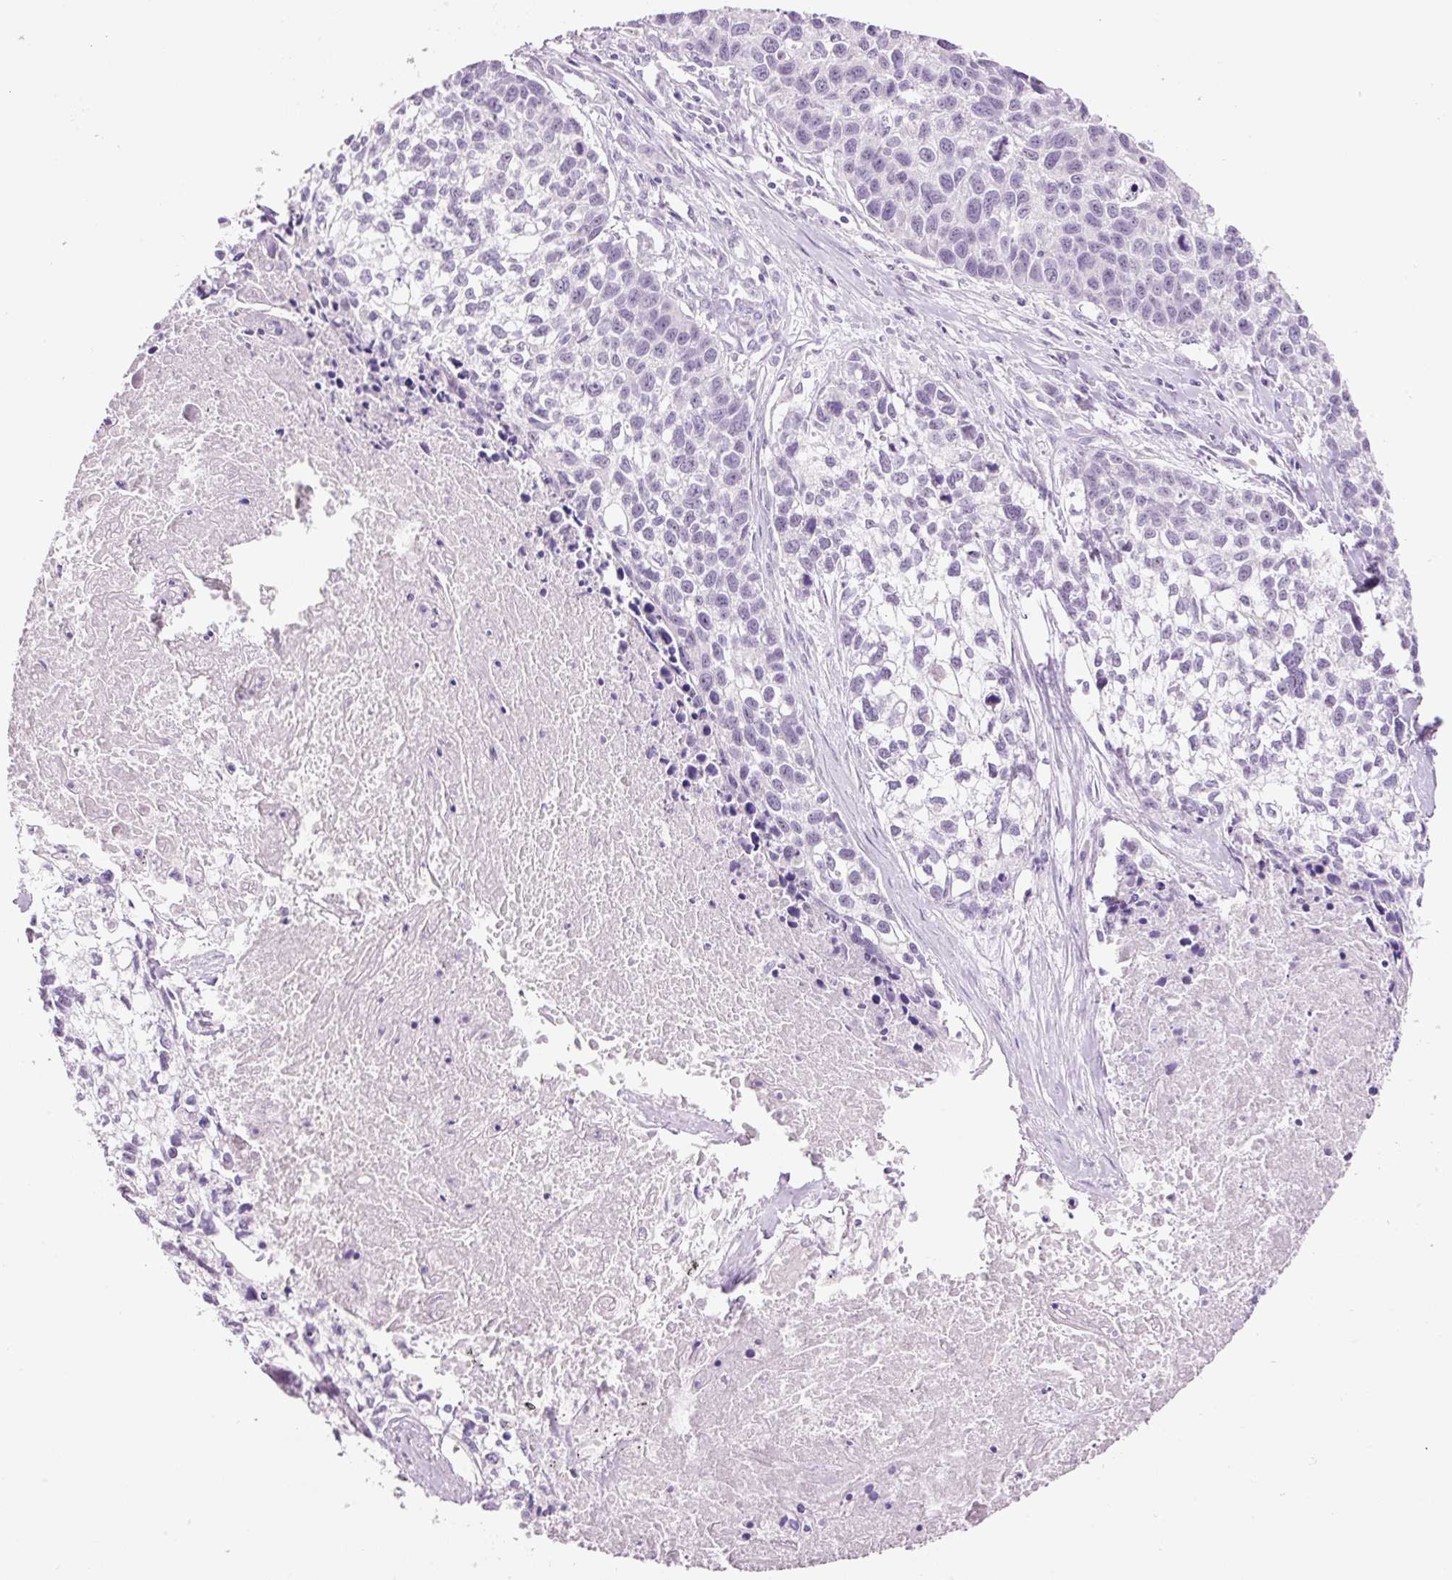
{"staining": {"intensity": "negative", "quantity": "none", "location": "none"}, "tissue": "lung cancer", "cell_type": "Tumor cells", "image_type": "cancer", "snomed": [{"axis": "morphology", "description": "Squamous cell carcinoma, NOS"}, {"axis": "topography", "description": "Lung"}], "caption": "Immunohistochemistry (IHC) histopathology image of human lung cancer (squamous cell carcinoma) stained for a protein (brown), which shows no staining in tumor cells.", "gene": "GCG", "patient": {"sex": "male", "age": 74}}